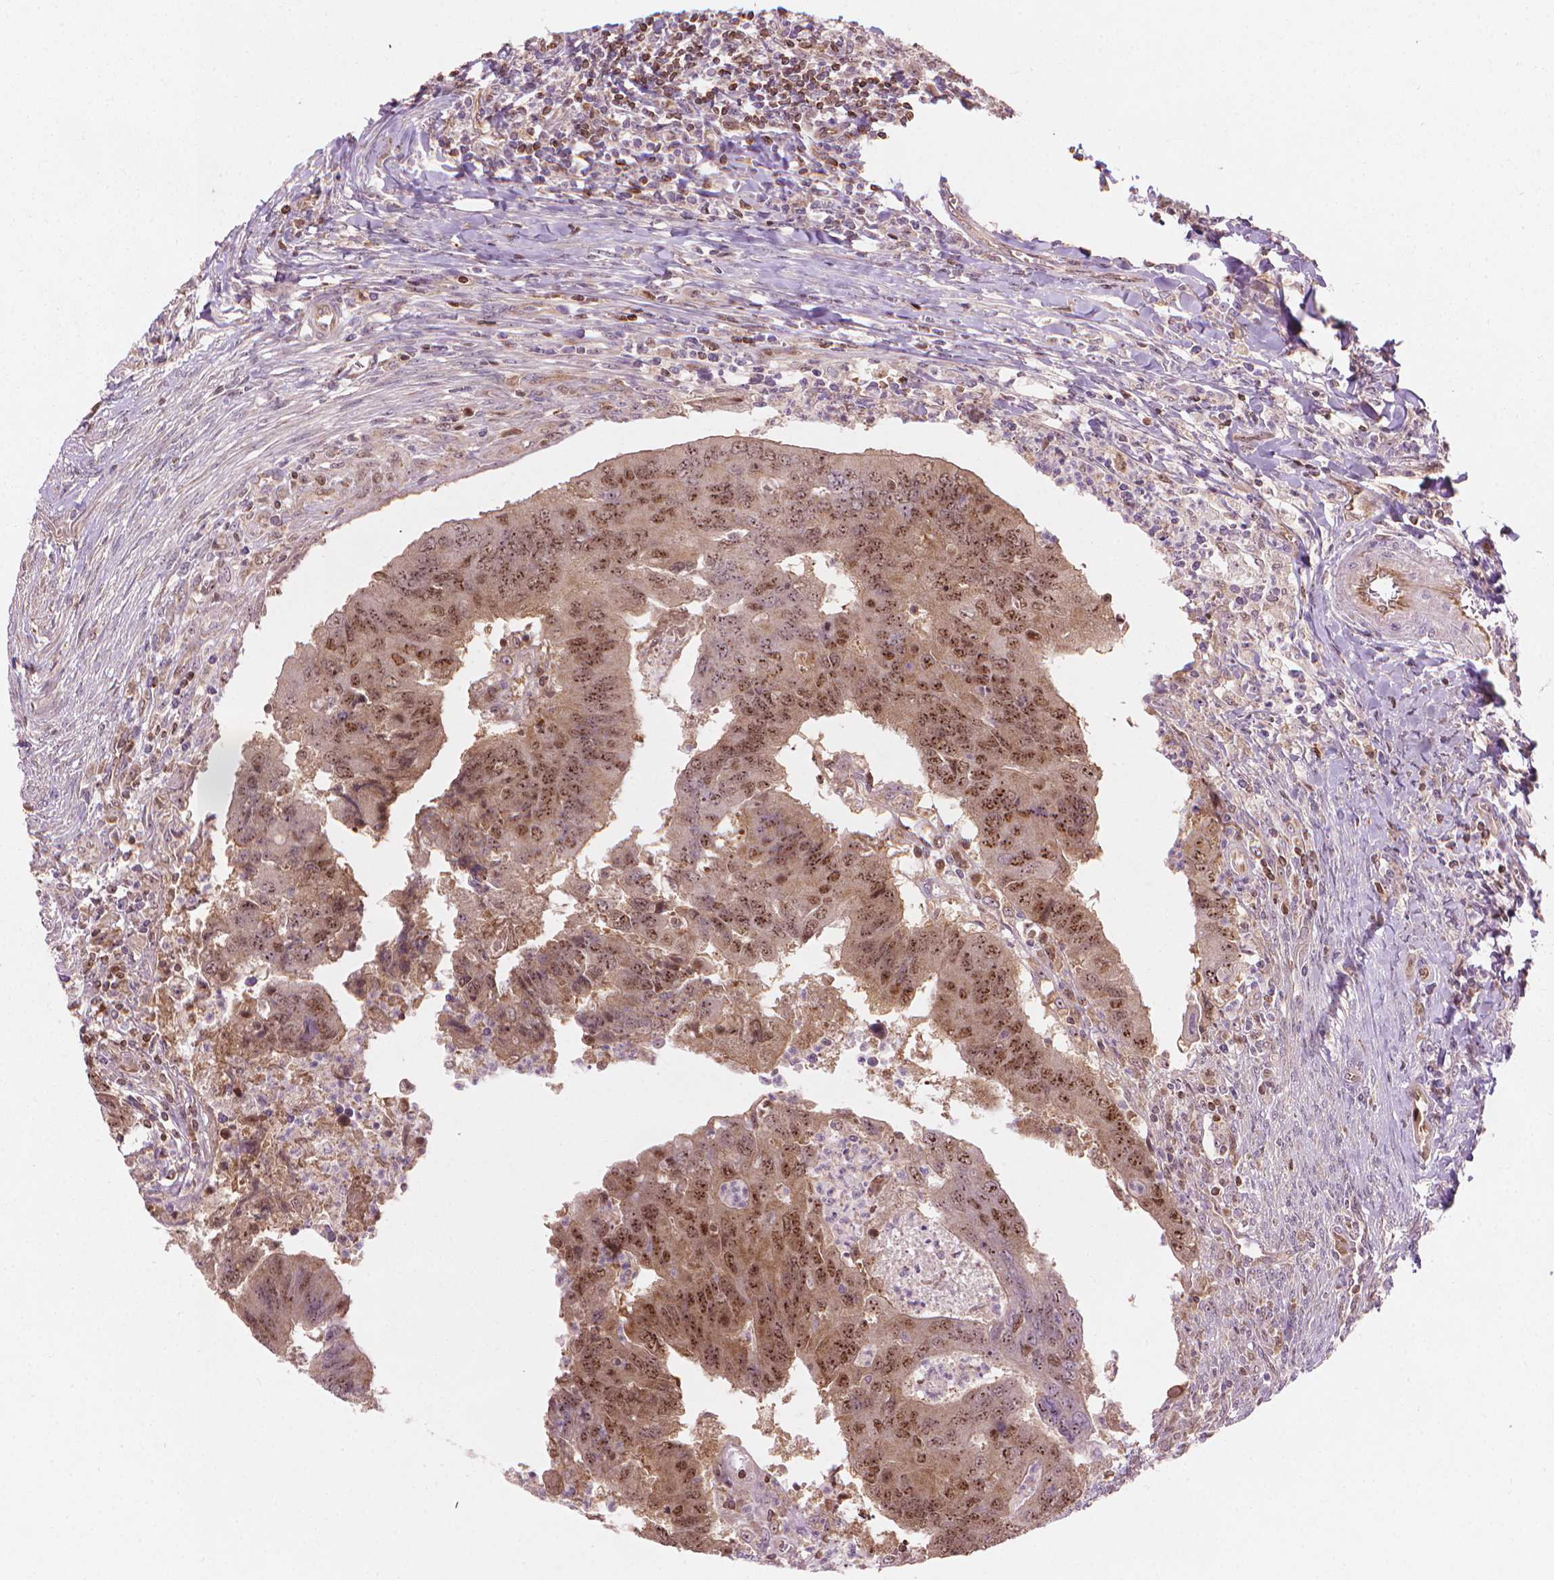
{"staining": {"intensity": "moderate", "quantity": ">75%", "location": "nuclear"}, "tissue": "colorectal cancer", "cell_type": "Tumor cells", "image_type": "cancer", "snomed": [{"axis": "morphology", "description": "Adenocarcinoma, NOS"}, {"axis": "topography", "description": "Colon"}], "caption": "This histopathology image shows immunohistochemistry (IHC) staining of human colorectal adenocarcinoma, with medium moderate nuclear positivity in approximately >75% of tumor cells.", "gene": "SMC2", "patient": {"sex": "female", "age": 67}}